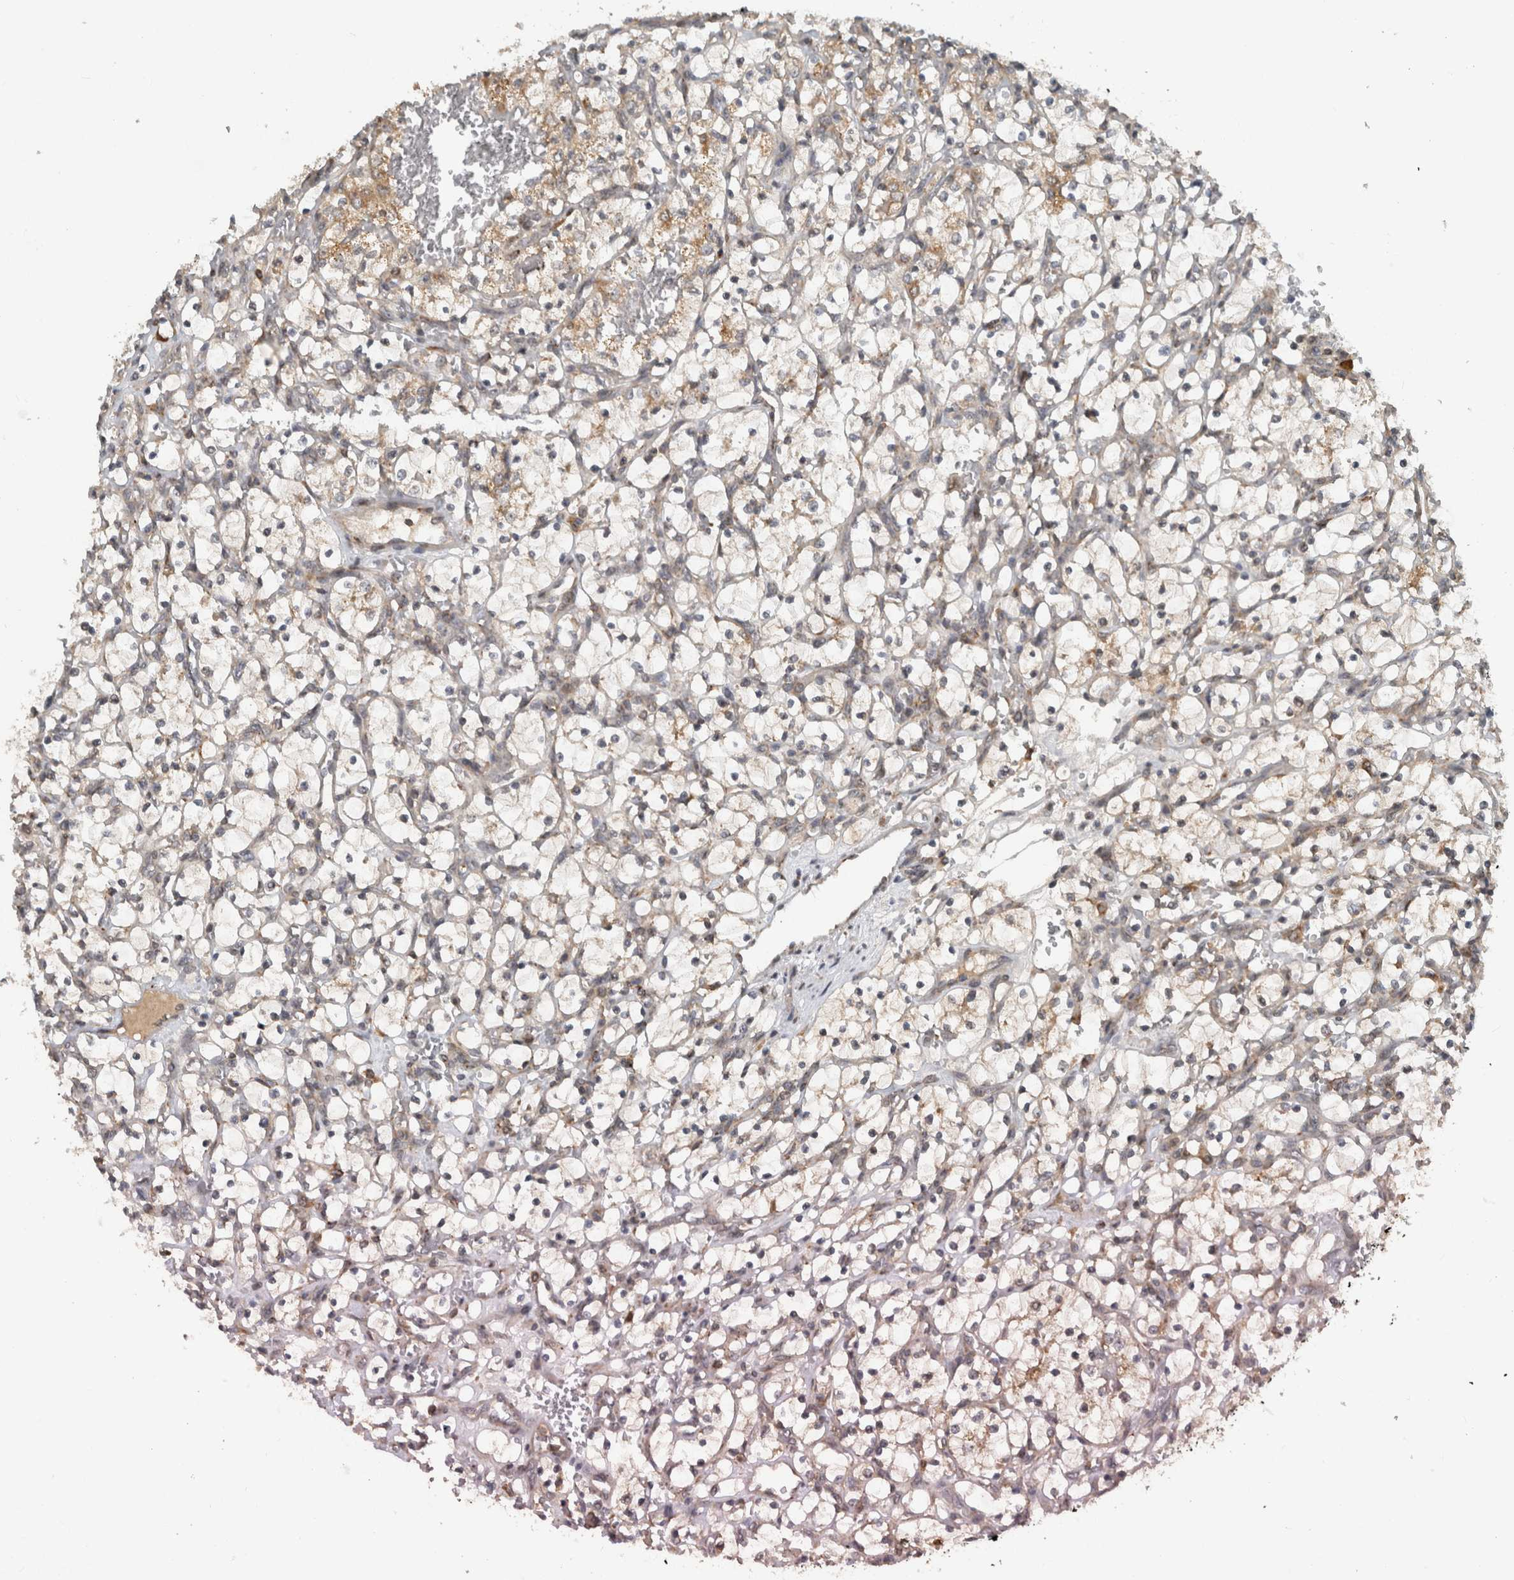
{"staining": {"intensity": "weak", "quantity": "<25%", "location": "cytoplasmic/membranous"}, "tissue": "renal cancer", "cell_type": "Tumor cells", "image_type": "cancer", "snomed": [{"axis": "morphology", "description": "Adenocarcinoma, NOS"}, {"axis": "topography", "description": "Kidney"}], "caption": "Human adenocarcinoma (renal) stained for a protein using immunohistochemistry exhibits no expression in tumor cells.", "gene": "GPR137B", "patient": {"sex": "female", "age": 69}}